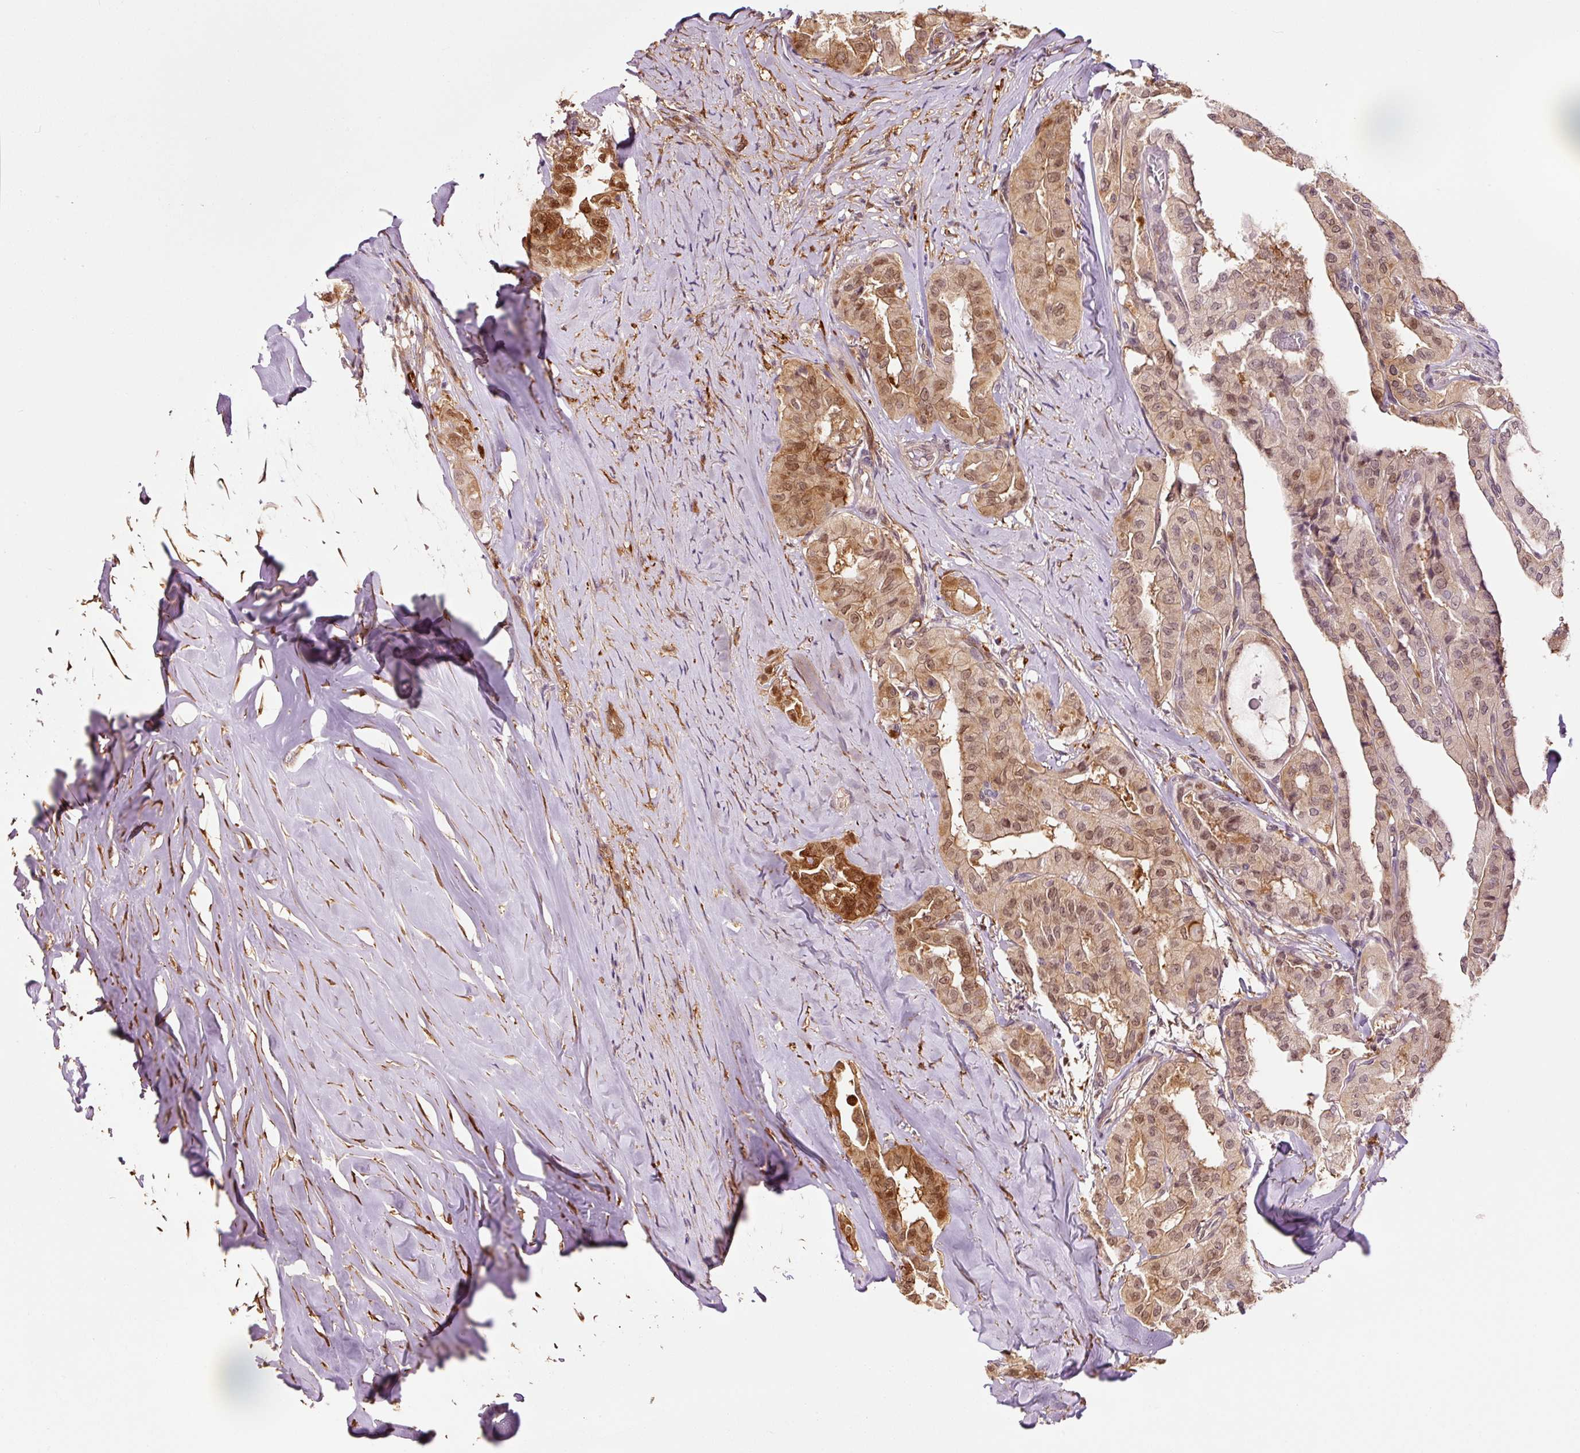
{"staining": {"intensity": "moderate", "quantity": ">75%", "location": "cytoplasmic/membranous,nuclear"}, "tissue": "thyroid cancer", "cell_type": "Tumor cells", "image_type": "cancer", "snomed": [{"axis": "morphology", "description": "Papillary adenocarcinoma, NOS"}, {"axis": "topography", "description": "Thyroid gland"}], "caption": "Immunohistochemistry (DAB (3,3'-diaminobenzidine)) staining of human papillary adenocarcinoma (thyroid) shows moderate cytoplasmic/membranous and nuclear protein positivity in about >75% of tumor cells. Immunohistochemistry (ihc) stains the protein in brown and the nuclei are stained blue.", "gene": "FBXL14", "patient": {"sex": "female", "age": 59}}